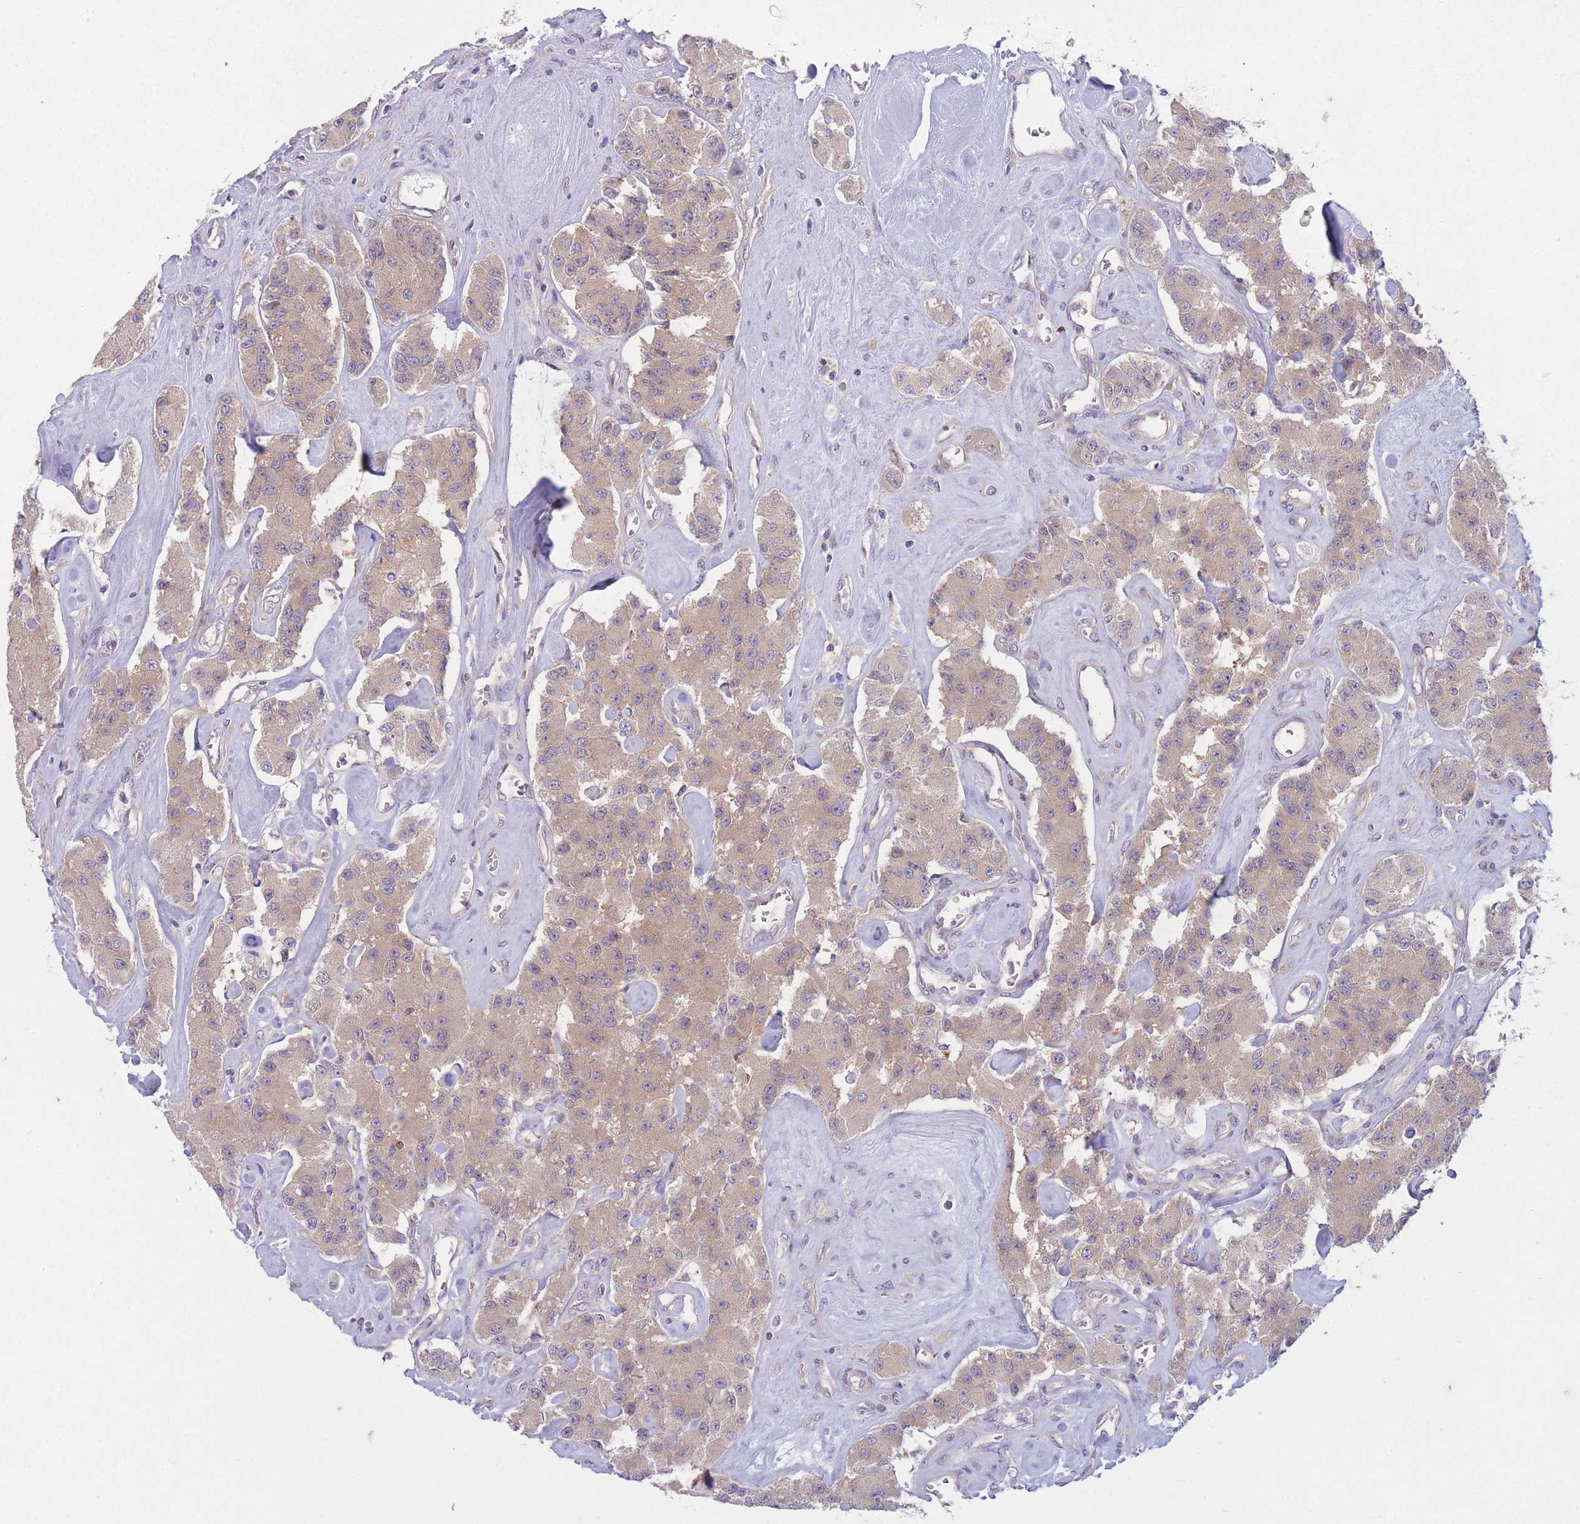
{"staining": {"intensity": "weak", "quantity": ">75%", "location": "cytoplasmic/membranous"}, "tissue": "carcinoid", "cell_type": "Tumor cells", "image_type": "cancer", "snomed": [{"axis": "morphology", "description": "Carcinoid, malignant, NOS"}, {"axis": "topography", "description": "Pancreas"}], "caption": "Protein expression analysis of human malignant carcinoid reveals weak cytoplasmic/membranous expression in approximately >75% of tumor cells. (Brightfield microscopy of DAB IHC at high magnification).", "gene": "PFDN6", "patient": {"sex": "male", "age": 41}}